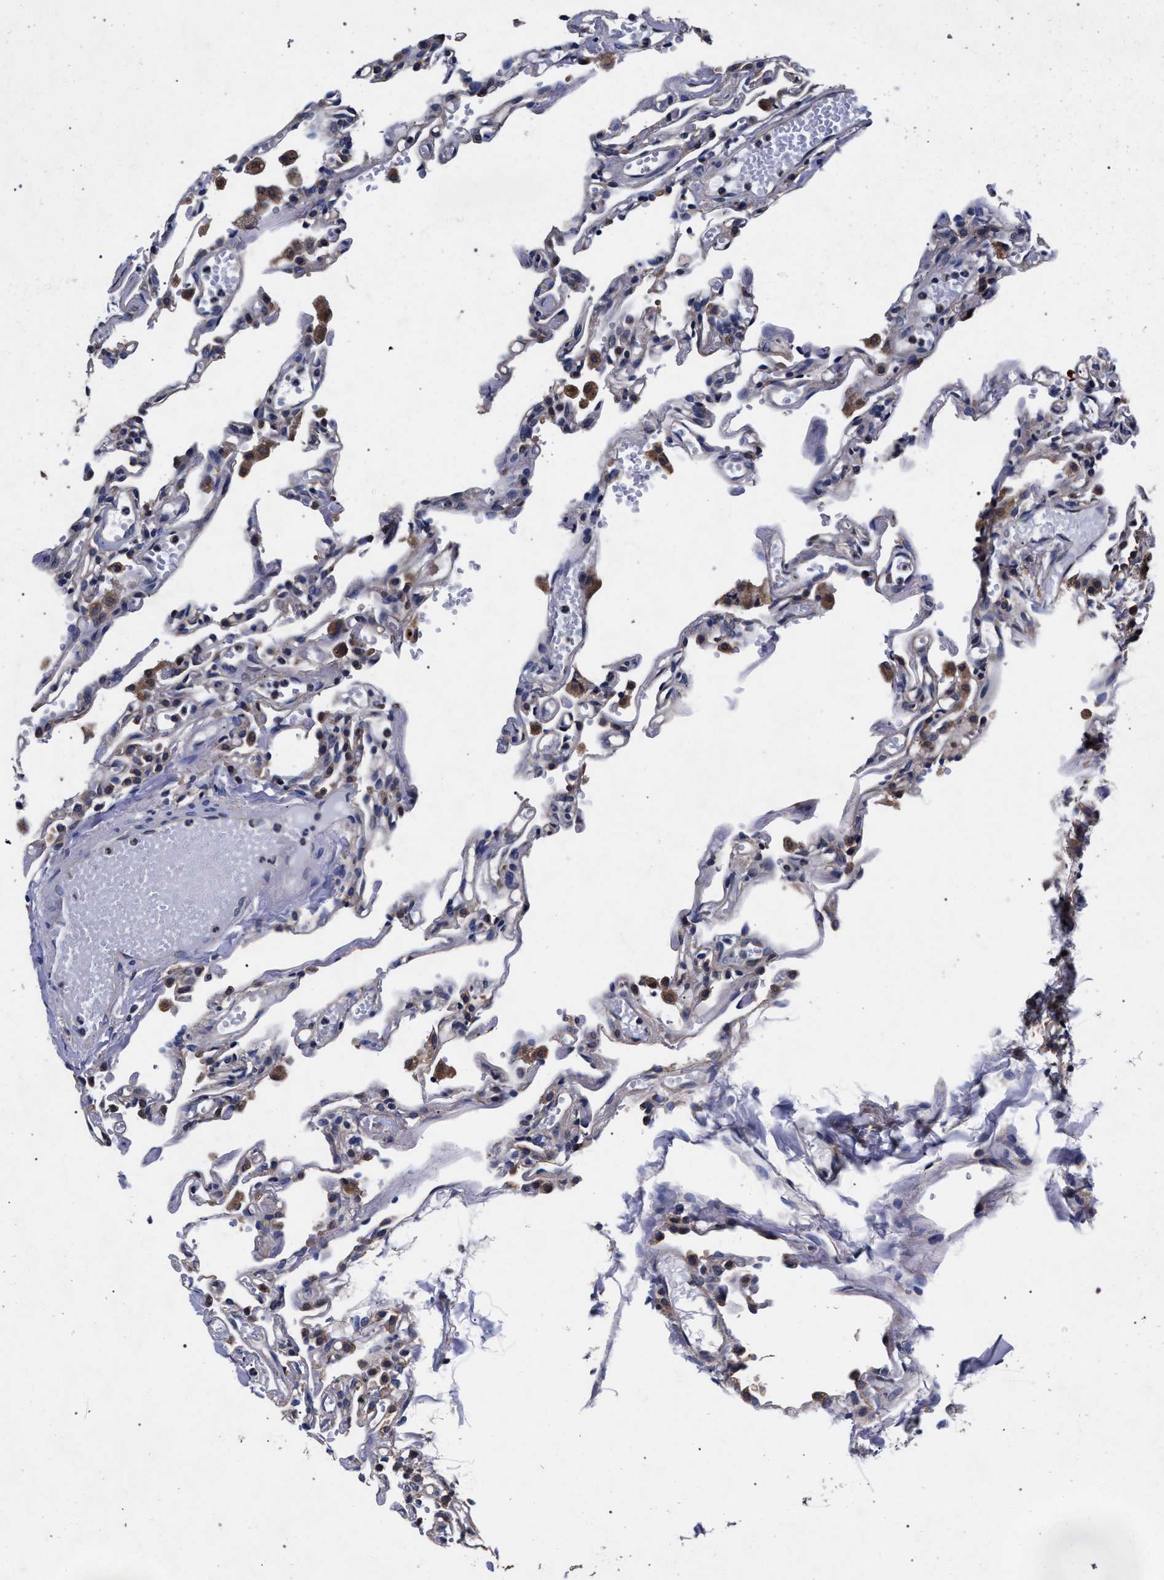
{"staining": {"intensity": "moderate", "quantity": "<25%", "location": "cytoplasmic/membranous"}, "tissue": "lung", "cell_type": "Alveolar cells", "image_type": "normal", "snomed": [{"axis": "morphology", "description": "Normal tissue, NOS"}, {"axis": "topography", "description": "Lung"}], "caption": "Moderate cytoplasmic/membranous positivity for a protein is present in approximately <25% of alveolar cells of unremarkable lung using IHC.", "gene": "CFAP95", "patient": {"sex": "male", "age": 21}}